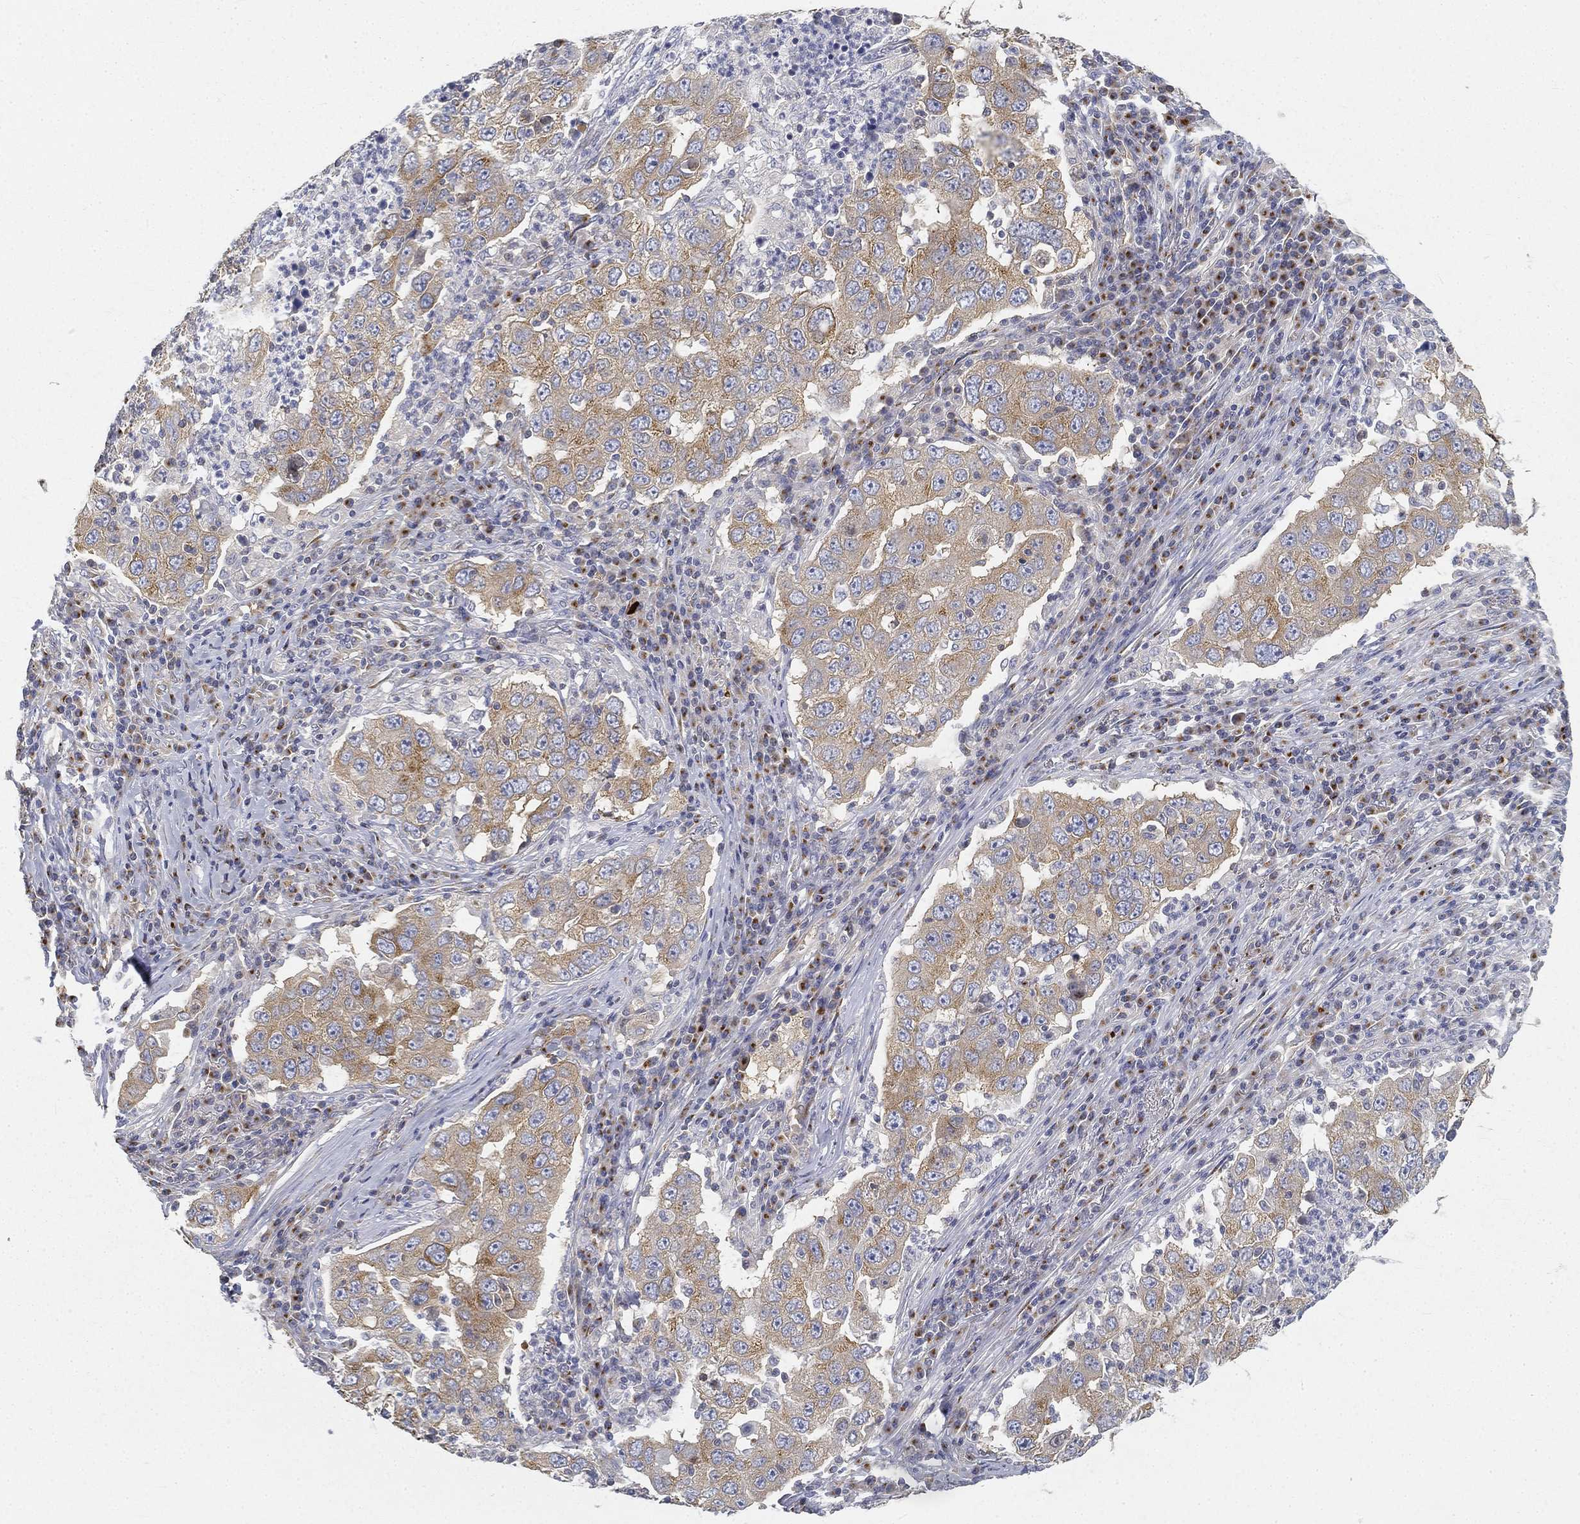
{"staining": {"intensity": "strong", "quantity": "<25%", "location": "cytoplasmic/membranous"}, "tissue": "lung cancer", "cell_type": "Tumor cells", "image_type": "cancer", "snomed": [{"axis": "morphology", "description": "Adenocarcinoma, NOS"}, {"axis": "topography", "description": "Lung"}], "caption": "Immunohistochemical staining of lung cancer (adenocarcinoma) displays strong cytoplasmic/membranous protein positivity in about <25% of tumor cells.", "gene": "TMEM25", "patient": {"sex": "male", "age": 73}}